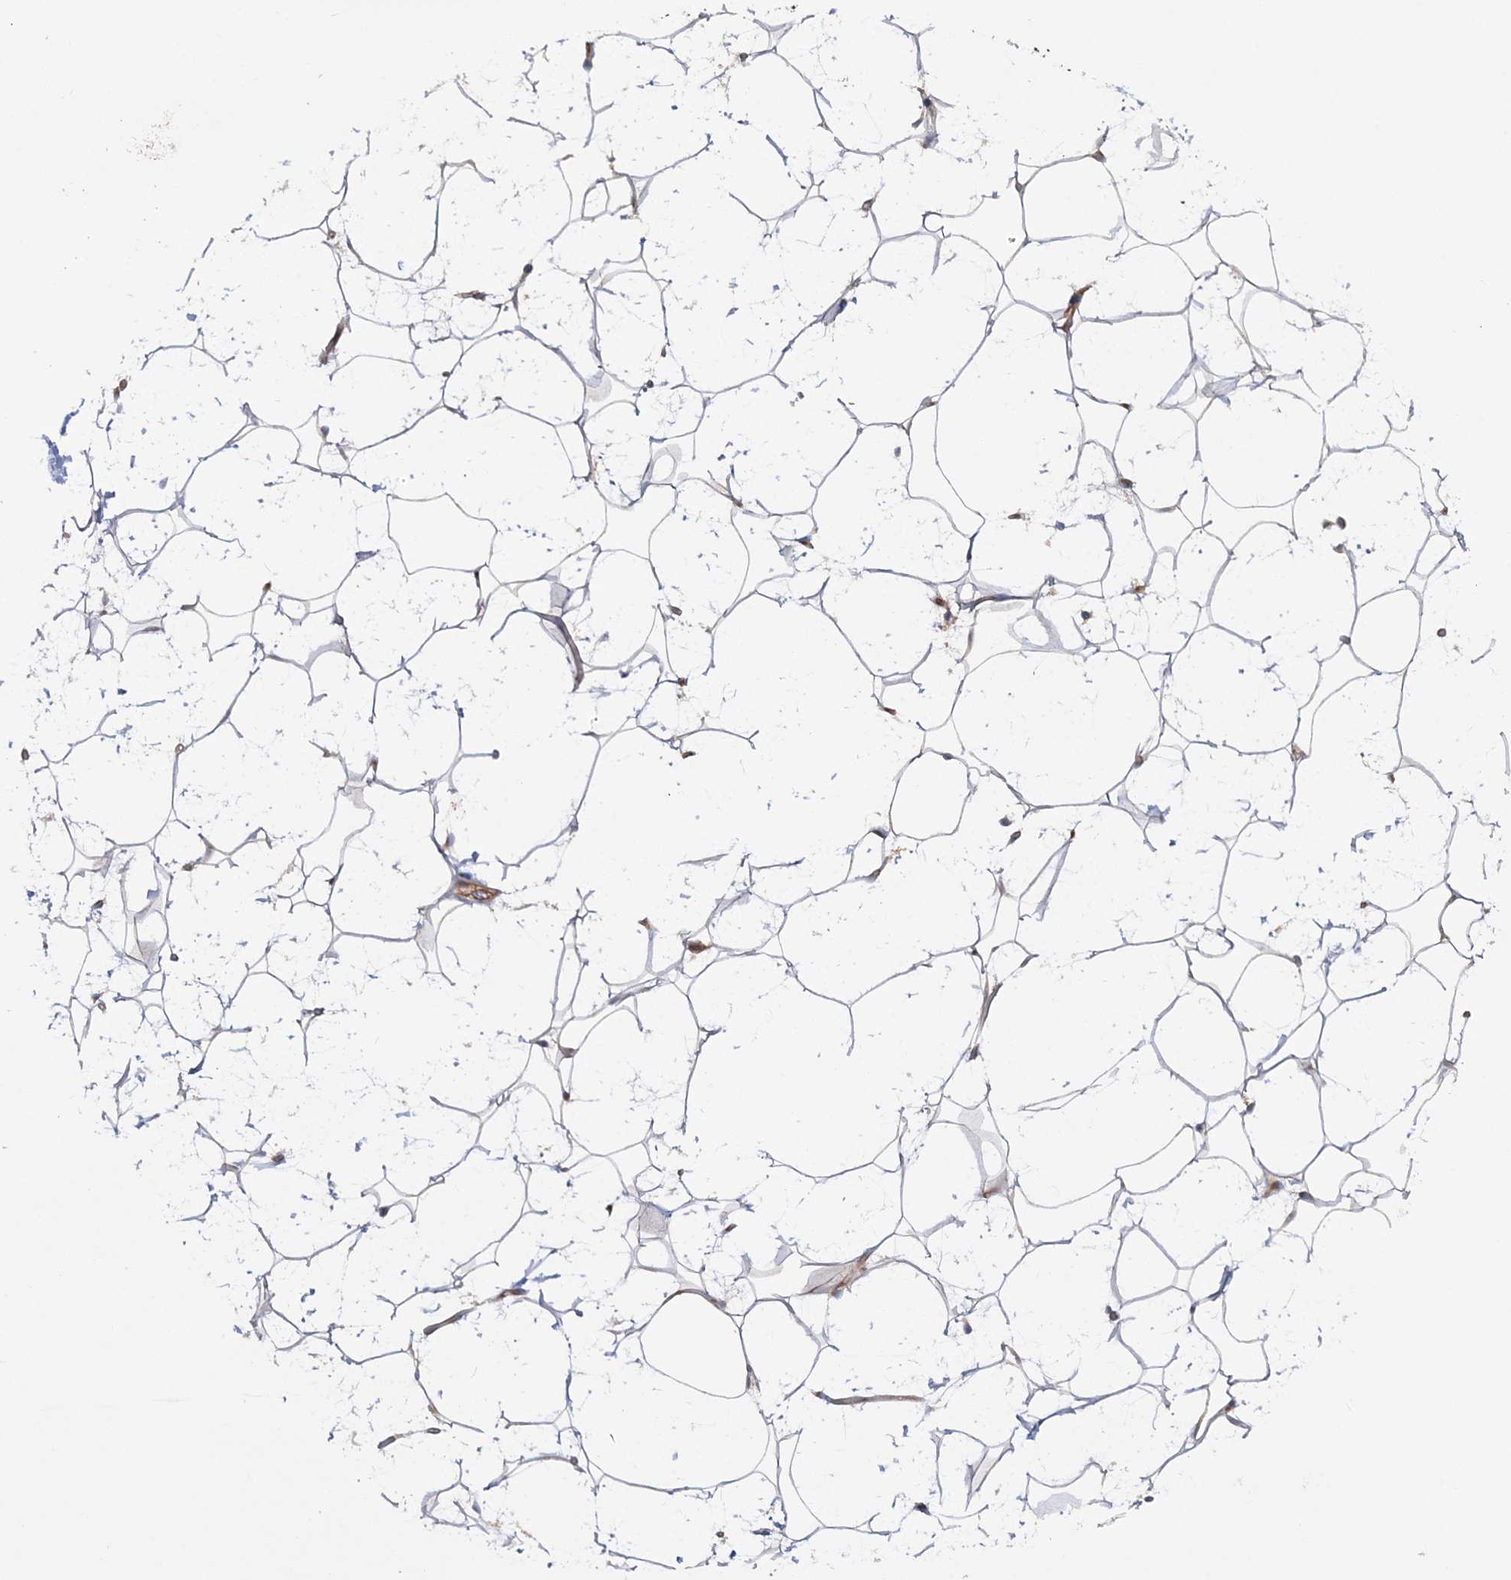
{"staining": {"intensity": "negative", "quantity": "none", "location": "none"}, "tissue": "adipose tissue", "cell_type": "Adipocytes", "image_type": "normal", "snomed": [{"axis": "morphology", "description": "Normal tissue, NOS"}, {"axis": "topography", "description": "Breast"}], "caption": "The immunohistochemistry photomicrograph has no significant positivity in adipocytes of adipose tissue.", "gene": "MOCS2", "patient": {"sex": "female", "age": 26}}